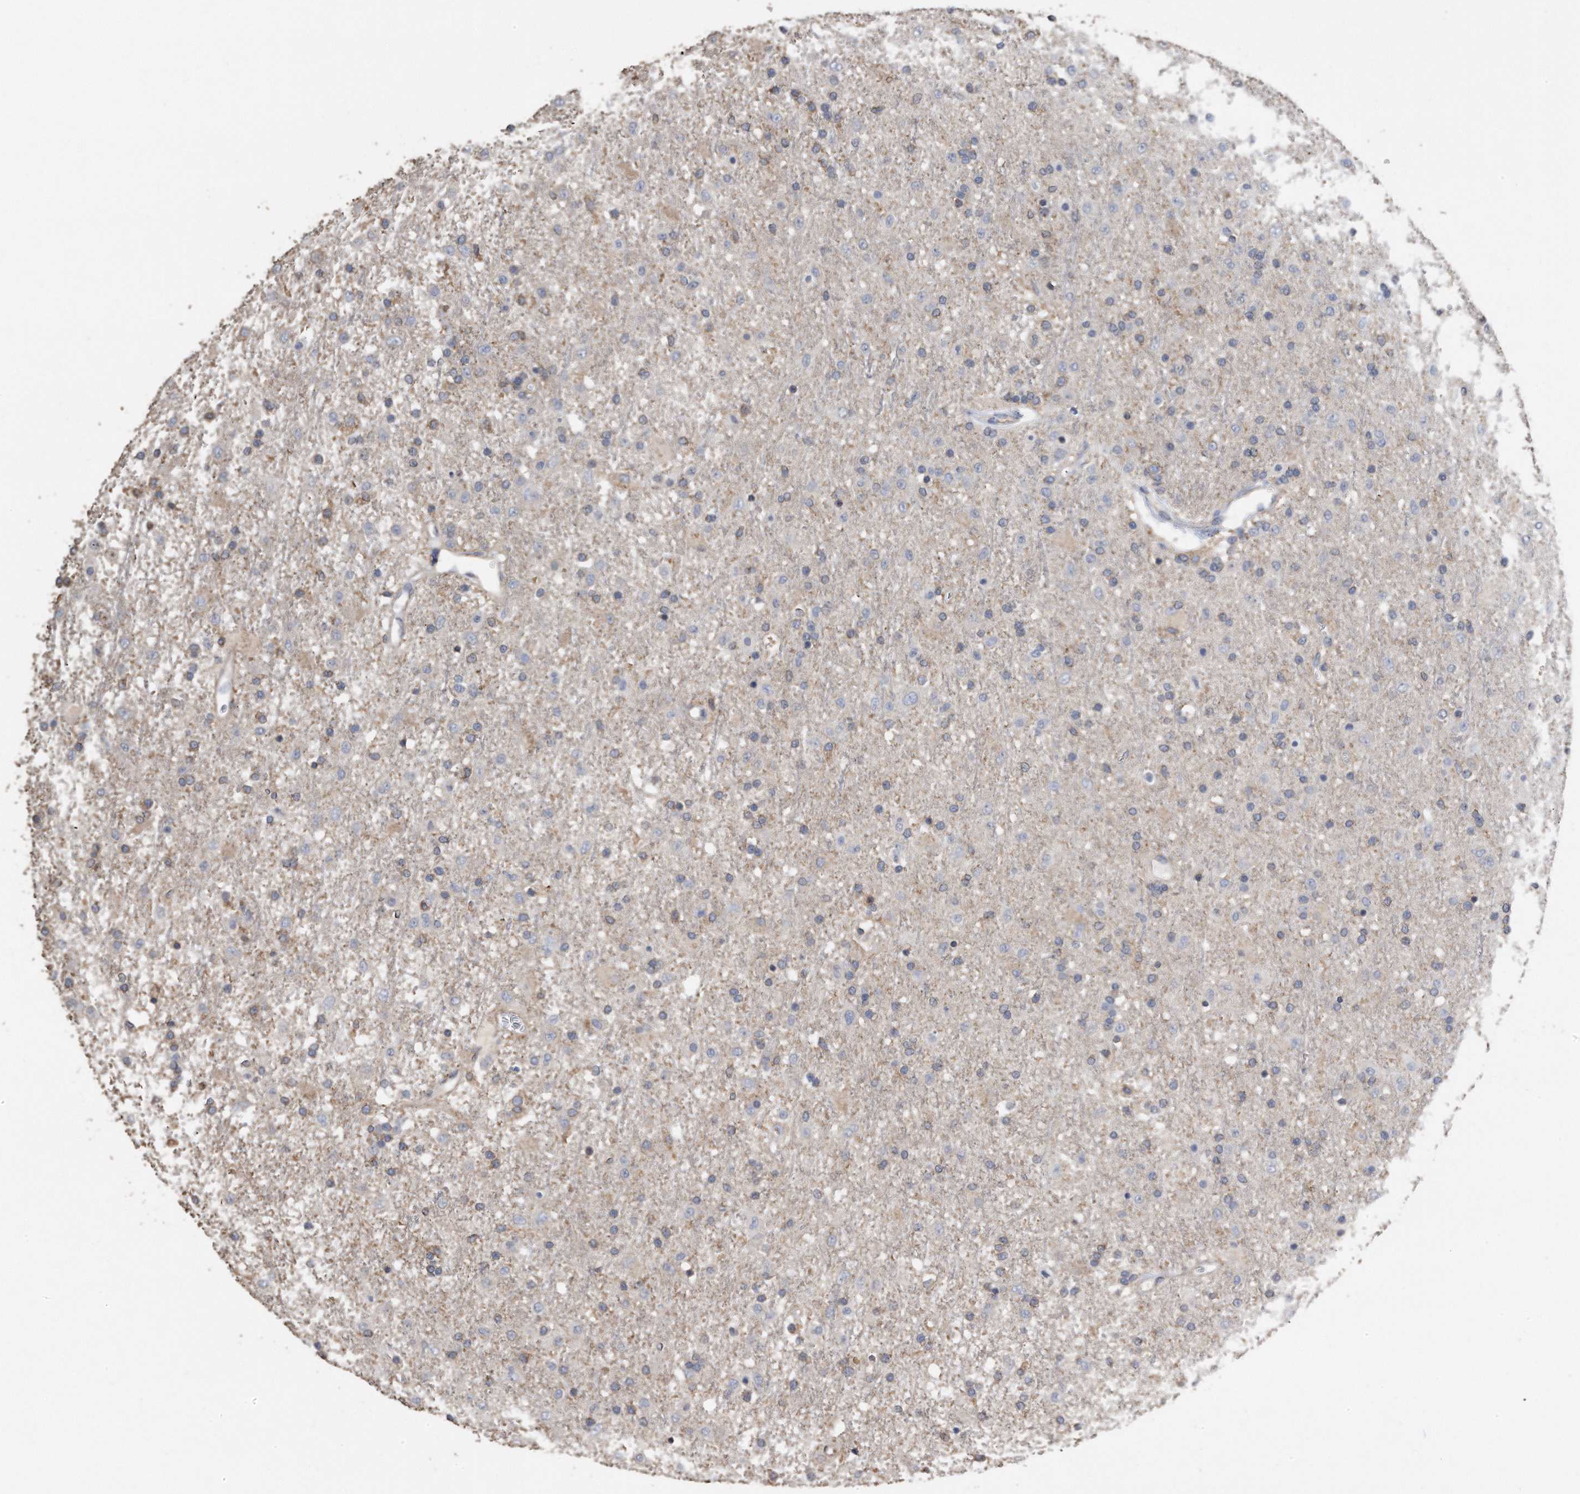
{"staining": {"intensity": "negative", "quantity": "none", "location": "none"}, "tissue": "glioma", "cell_type": "Tumor cells", "image_type": "cancer", "snomed": [{"axis": "morphology", "description": "Glioma, malignant, Low grade"}, {"axis": "topography", "description": "Brain"}], "caption": "An image of human glioma is negative for staining in tumor cells.", "gene": "CDCP1", "patient": {"sex": "male", "age": 65}}